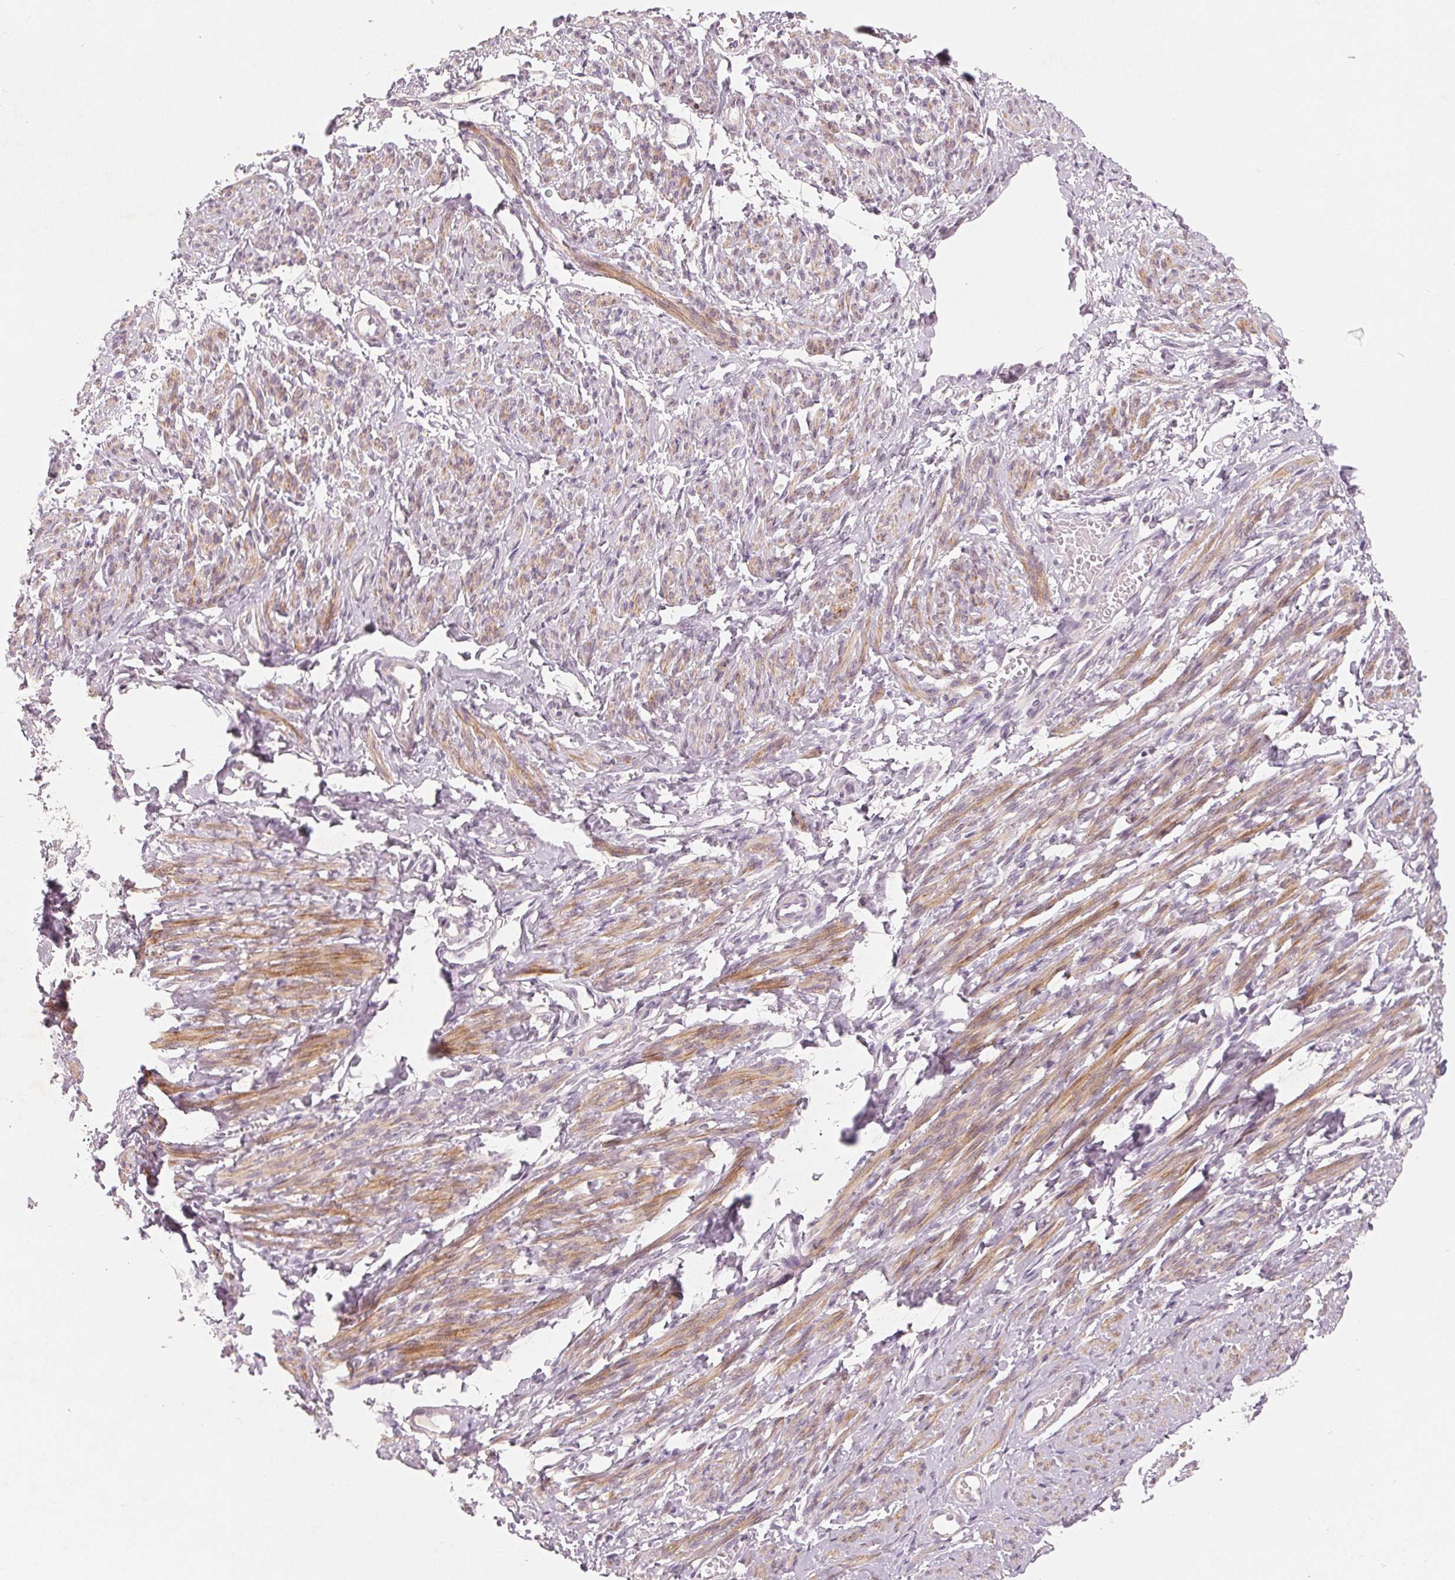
{"staining": {"intensity": "strong", "quantity": "25%-75%", "location": "cytoplasmic/membranous"}, "tissue": "smooth muscle", "cell_type": "Smooth muscle cells", "image_type": "normal", "snomed": [{"axis": "morphology", "description": "Normal tissue, NOS"}, {"axis": "topography", "description": "Smooth muscle"}], "caption": "Immunohistochemistry (DAB (3,3'-diaminobenzidine)) staining of unremarkable smooth muscle displays strong cytoplasmic/membranous protein positivity in about 25%-75% of smooth muscle cells. (DAB = brown stain, brightfield microscopy at high magnification).", "gene": "GHITM", "patient": {"sex": "female", "age": 65}}